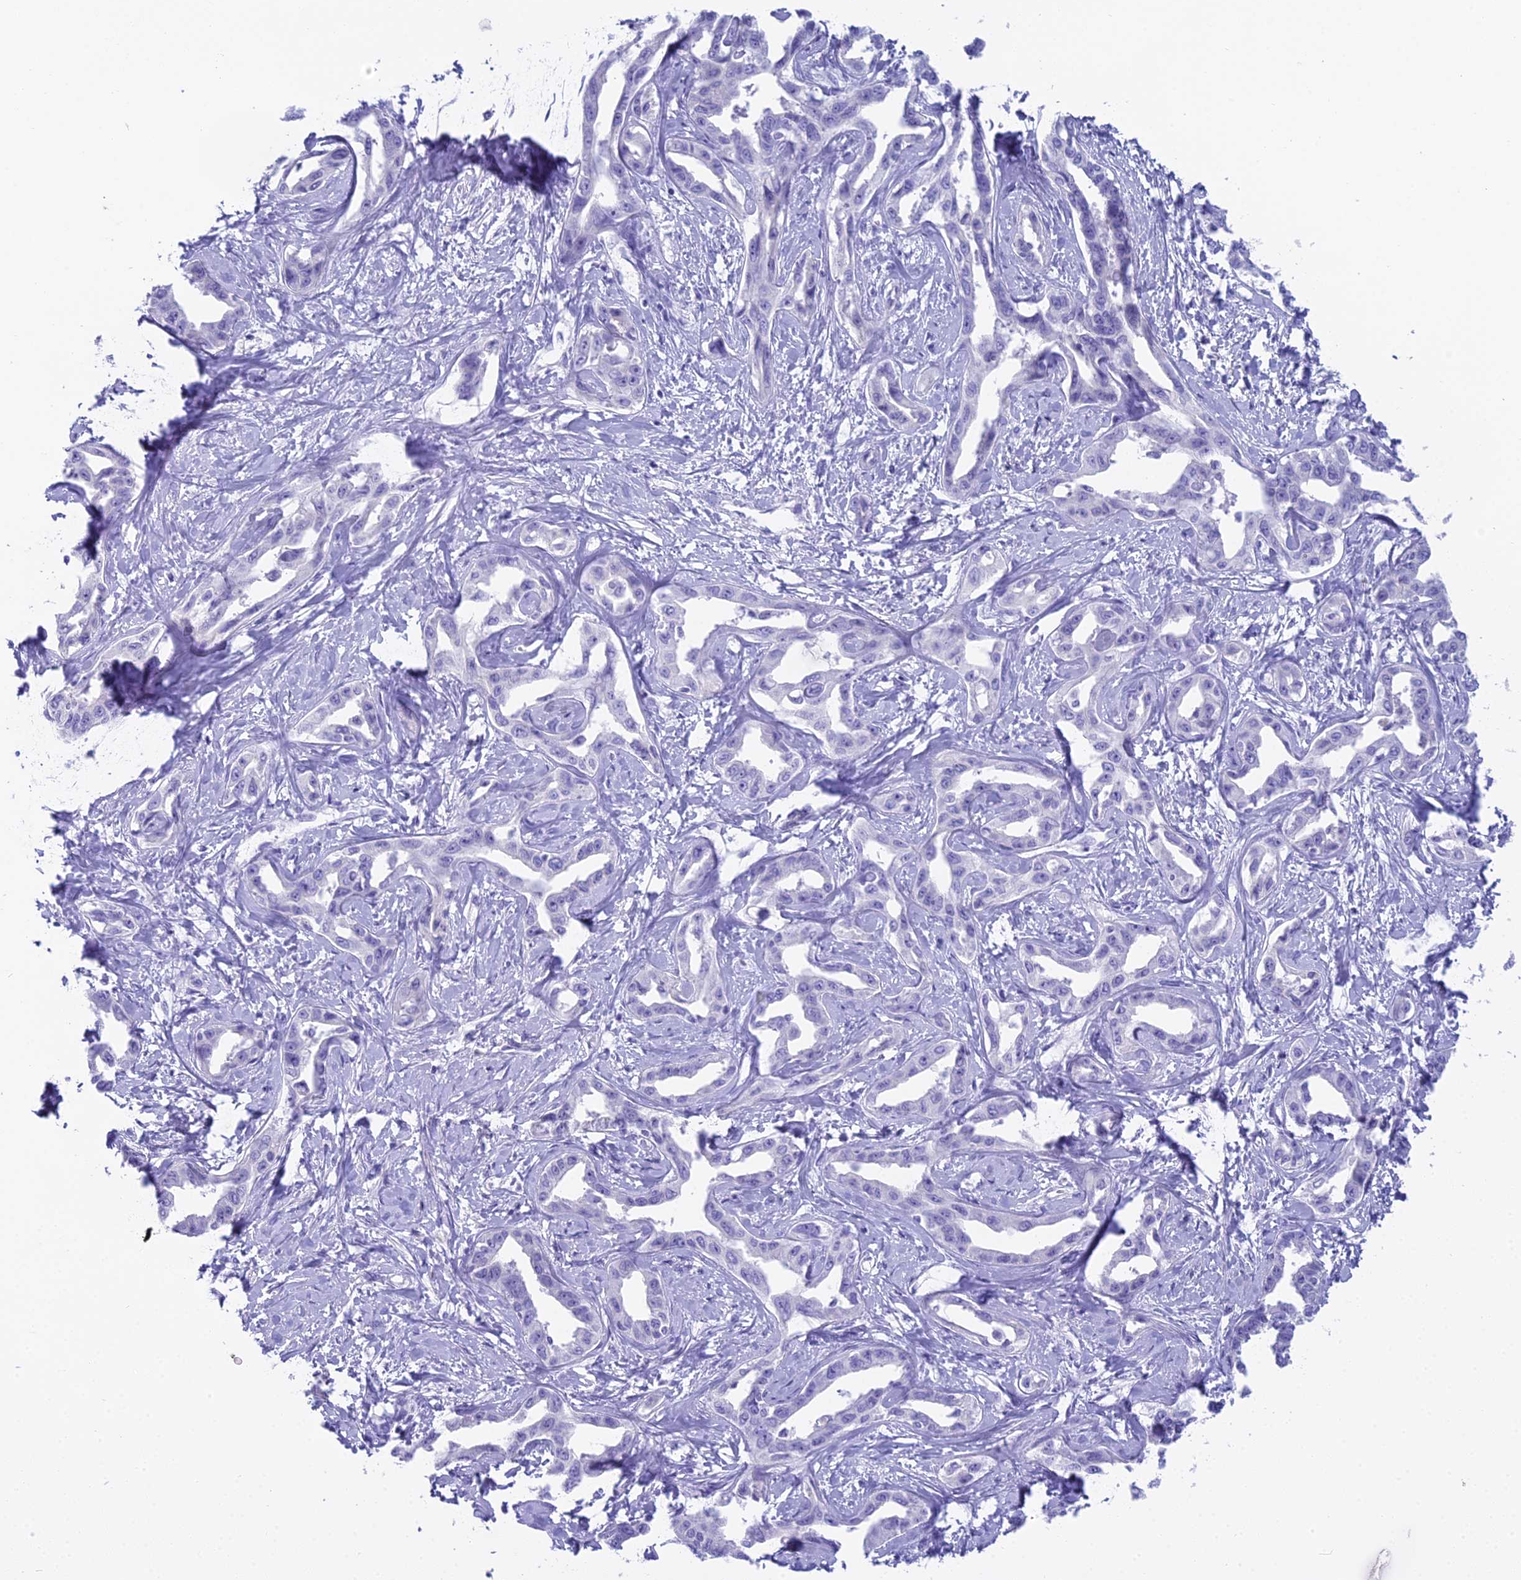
{"staining": {"intensity": "negative", "quantity": "none", "location": "none"}, "tissue": "liver cancer", "cell_type": "Tumor cells", "image_type": "cancer", "snomed": [{"axis": "morphology", "description": "Cholangiocarcinoma"}, {"axis": "topography", "description": "Liver"}], "caption": "A high-resolution photomicrograph shows immunohistochemistry (IHC) staining of liver cancer, which shows no significant positivity in tumor cells.", "gene": "UNC80", "patient": {"sex": "male", "age": 59}}